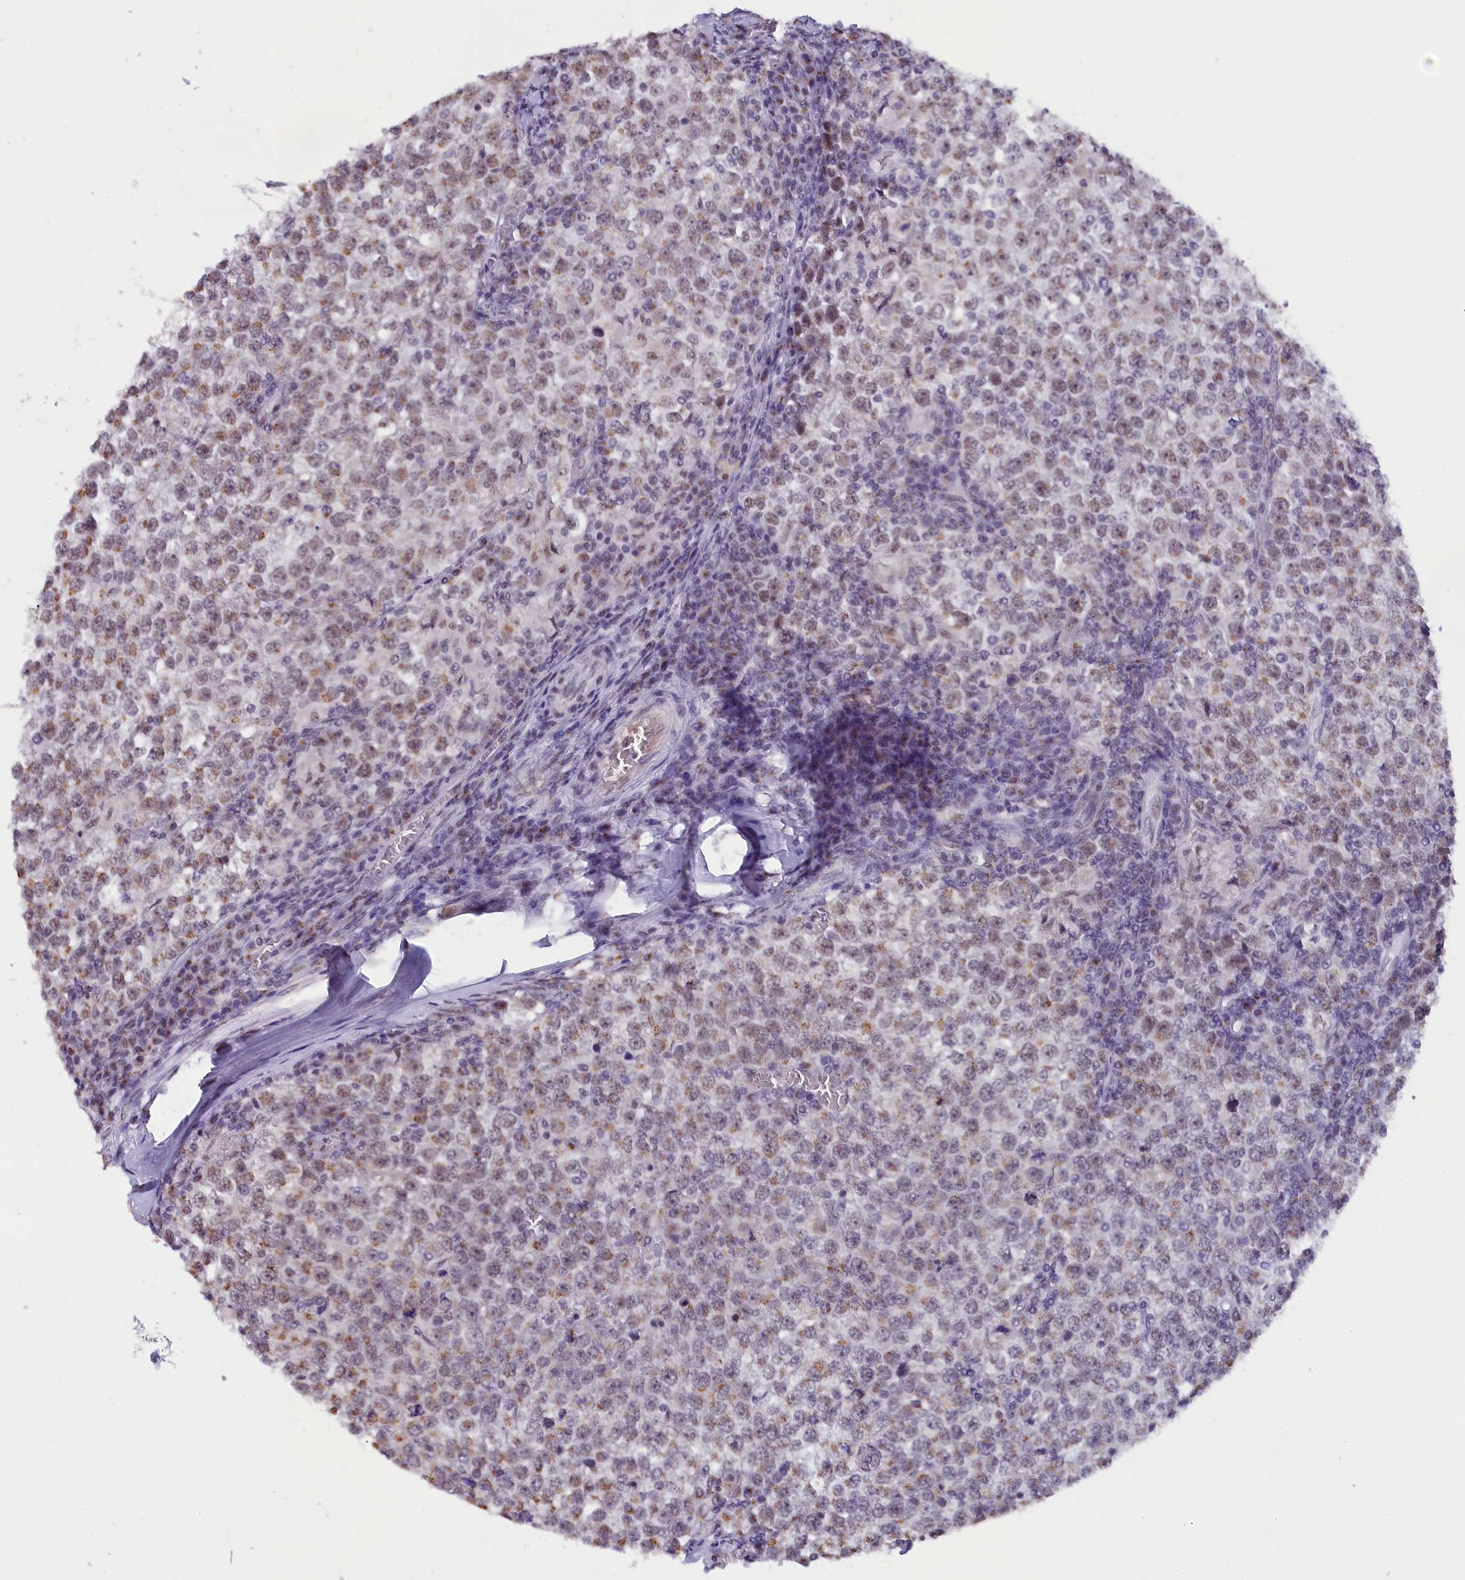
{"staining": {"intensity": "weak", "quantity": "25%-75%", "location": "nuclear"}, "tissue": "testis cancer", "cell_type": "Tumor cells", "image_type": "cancer", "snomed": [{"axis": "morphology", "description": "Seminoma, NOS"}, {"axis": "topography", "description": "Testis"}], "caption": "Immunohistochemistry (IHC) staining of testis seminoma, which demonstrates low levels of weak nuclear positivity in approximately 25%-75% of tumor cells indicating weak nuclear protein expression. The staining was performed using DAB (3,3'-diaminobenzidine) (brown) for protein detection and nuclei were counterstained in hematoxylin (blue).", "gene": "NCBP1", "patient": {"sex": "male", "age": 65}}